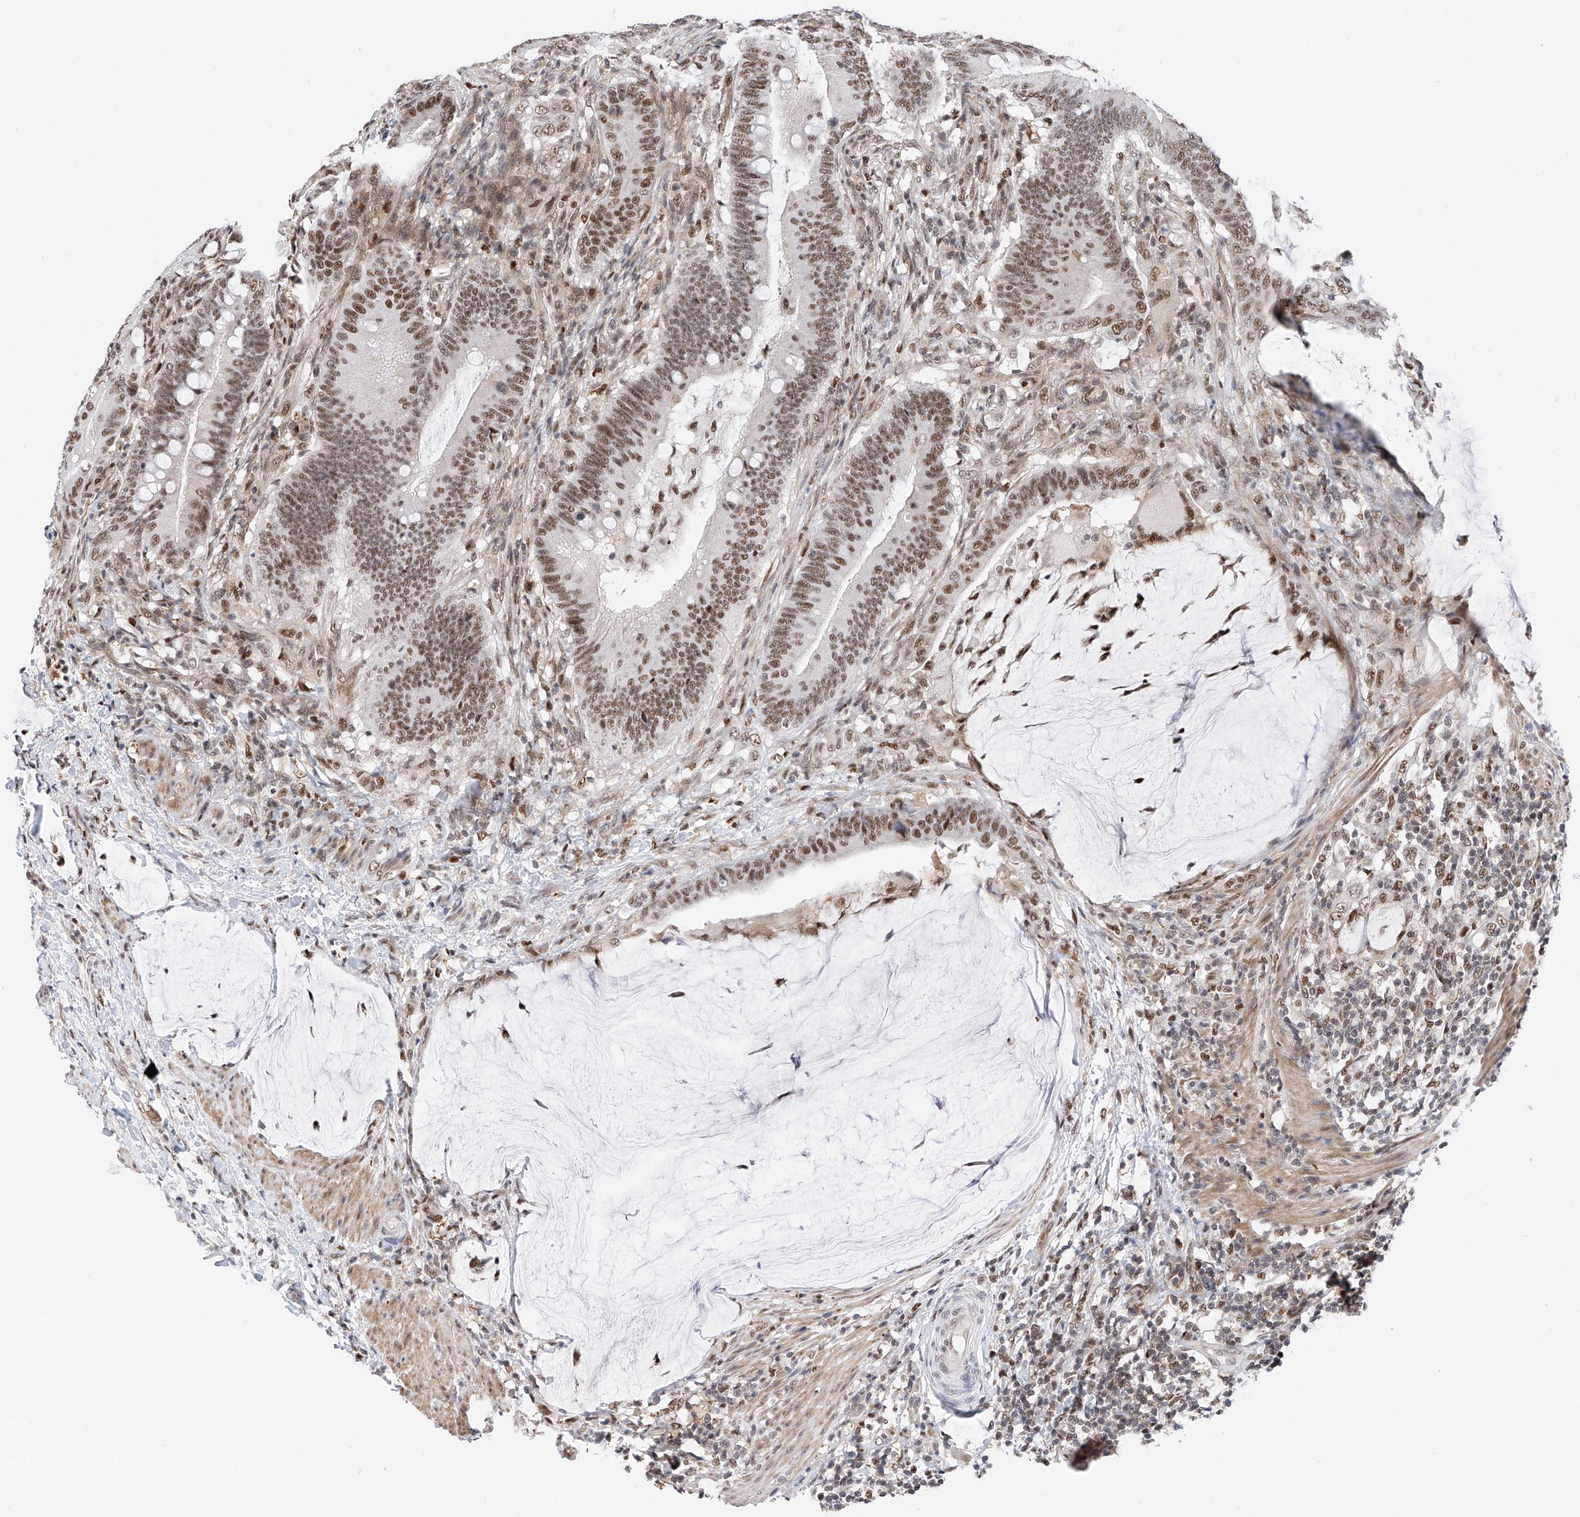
{"staining": {"intensity": "moderate", "quantity": ">75%", "location": "nuclear"}, "tissue": "colorectal cancer", "cell_type": "Tumor cells", "image_type": "cancer", "snomed": [{"axis": "morphology", "description": "Adenocarcinoma, NOS"}, {"axis": "topography", "description": "Colon"}], "caption": "Adenocarcinoma (colorectal) tissue shows moderate nuclear positivity in about >75% of tumor cells", "gene": "SNRNP200", "patient": {"sex": "female", "age": 66}}